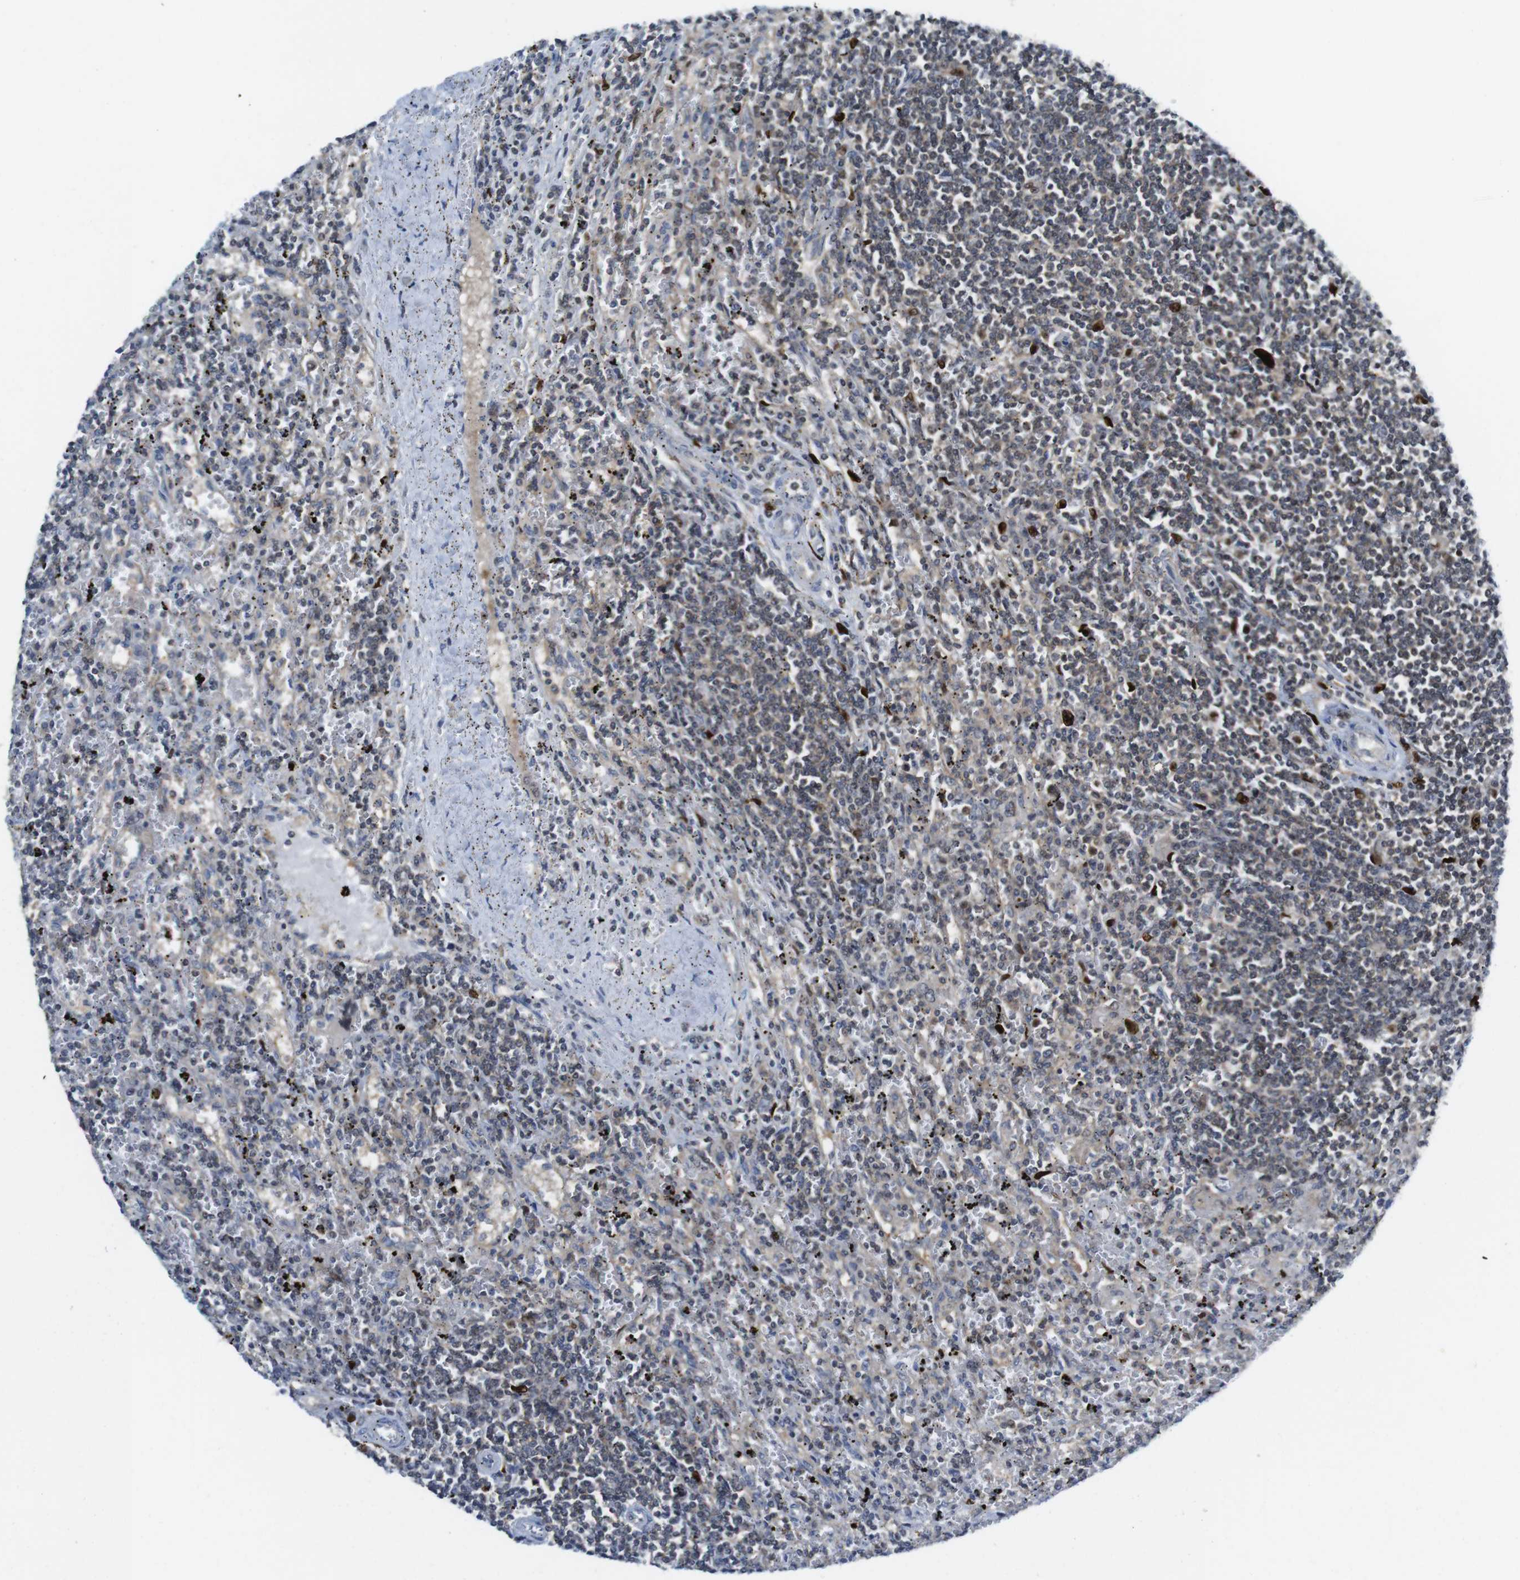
{"staining": {"intensity": "weak", "quantity": "<25%", "location": "cytoplasmic/membranous"}, "tissue": "lymphoma", "cell_type": "Tumor cells", "image_type": "cancer", "snomed": [{"axis": "morphology", "description": "Malignant lymphoma, non-Hodgkin's type, Low grade"}, {"axis": "topography", "description": "Spleen"}], "caption": "IHC micrograph of human lymphoma stained for a protein (brown), which exhibits no expression in tumor cells.", "gene": "RCC1", "patient": {"sex": "male", "age": 76}}